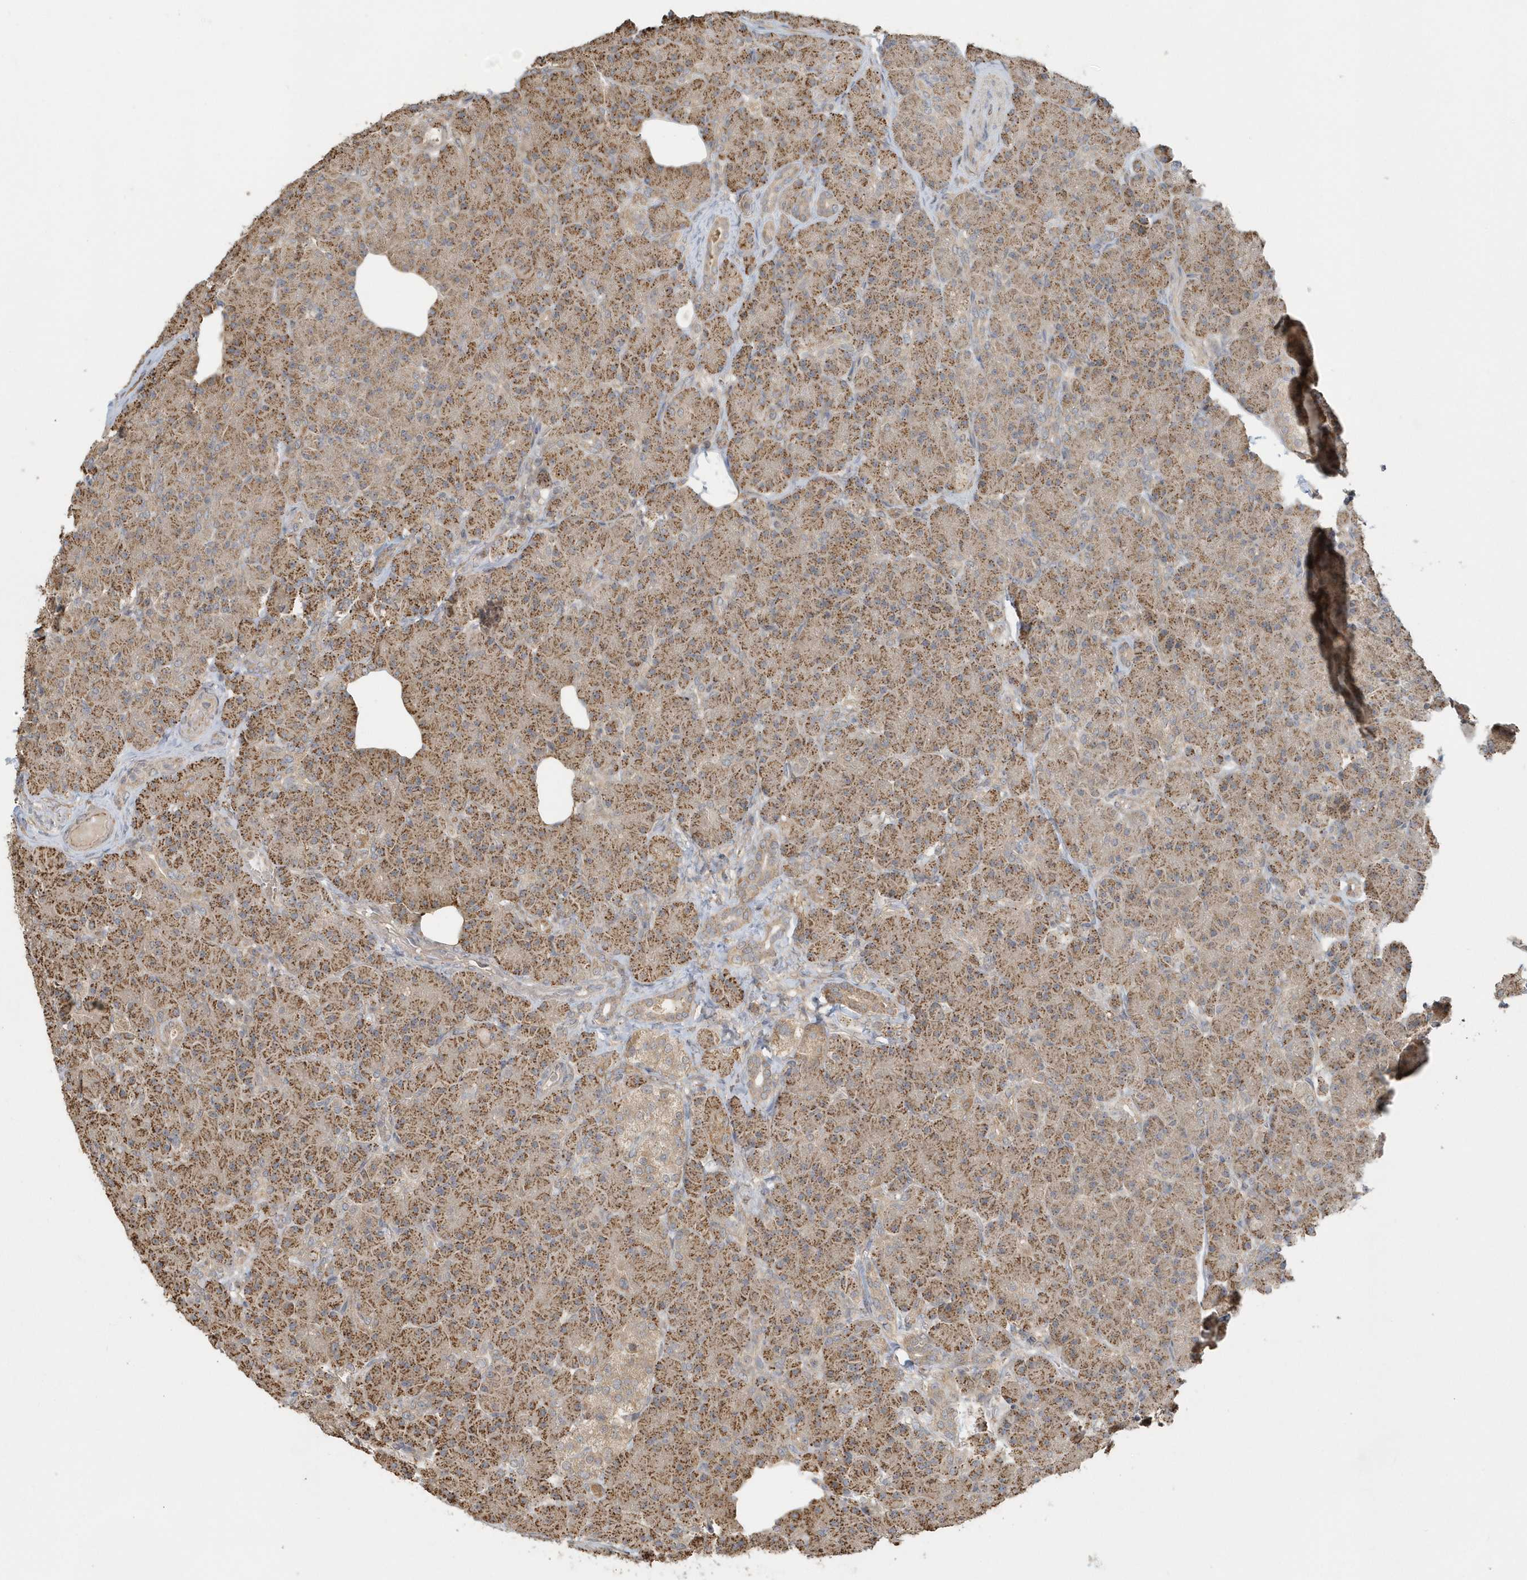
{"staining": {"intensity": "moderate", "quantity": ">75%", "location": "cytoplasmic/membranous"}, "tissue": "pancreas", "cell_type": "Exocrine glandular cells", "image_type": "normal", "snomed": [{"axis": "morphology", "description": "Normal tissue, NOS"}, {"axis": "topography", "description": "Pancreas"}], "caption": "Pancreas stained with DAB (3,3'-diaminobenzidine) IHC displays medium levels of moderate cytoplasmic/membranous expression in approximately >75% of exocrine glandular cells.", "gene": "THG1L", "patient": {"sex": "female", "age": 43}}